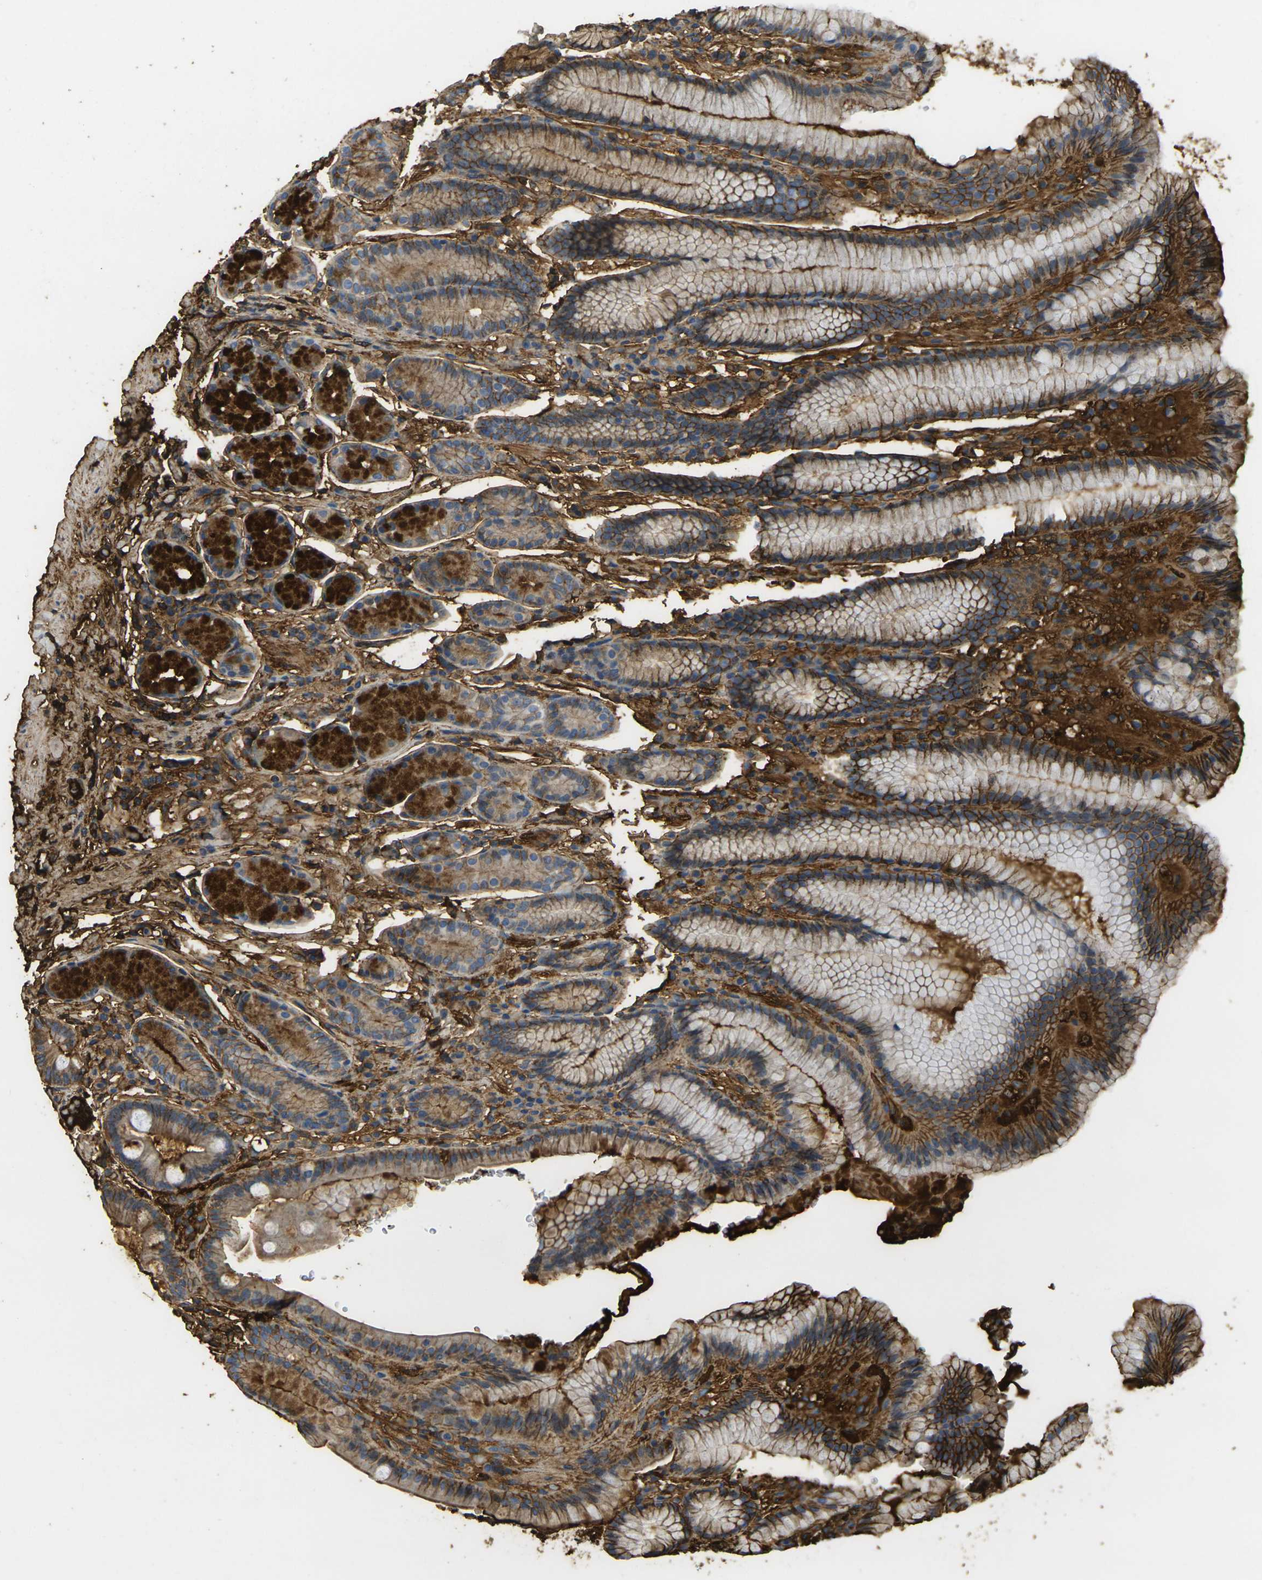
{"staining": {"intensity": "strong", "quantity": "25%-75%", "location": "cytoplasmic/membranous"}, "tissue": "stomach", "cell_type": "Glandular cells", "image_type": "normal", "snomed": [{"axis": "morphology", "description": "Normal tissue, NOS"}, {"axis": "topography", "description": "Stomach, lower"}], "caption": "Protein staining exhibits strong cytoplasmic/membranous positivity in approximately 25%-75% of glandular cells in unremarkable stomach.", "gene": "PLCD1", "patient": {"sex": "male", "age": 52}}